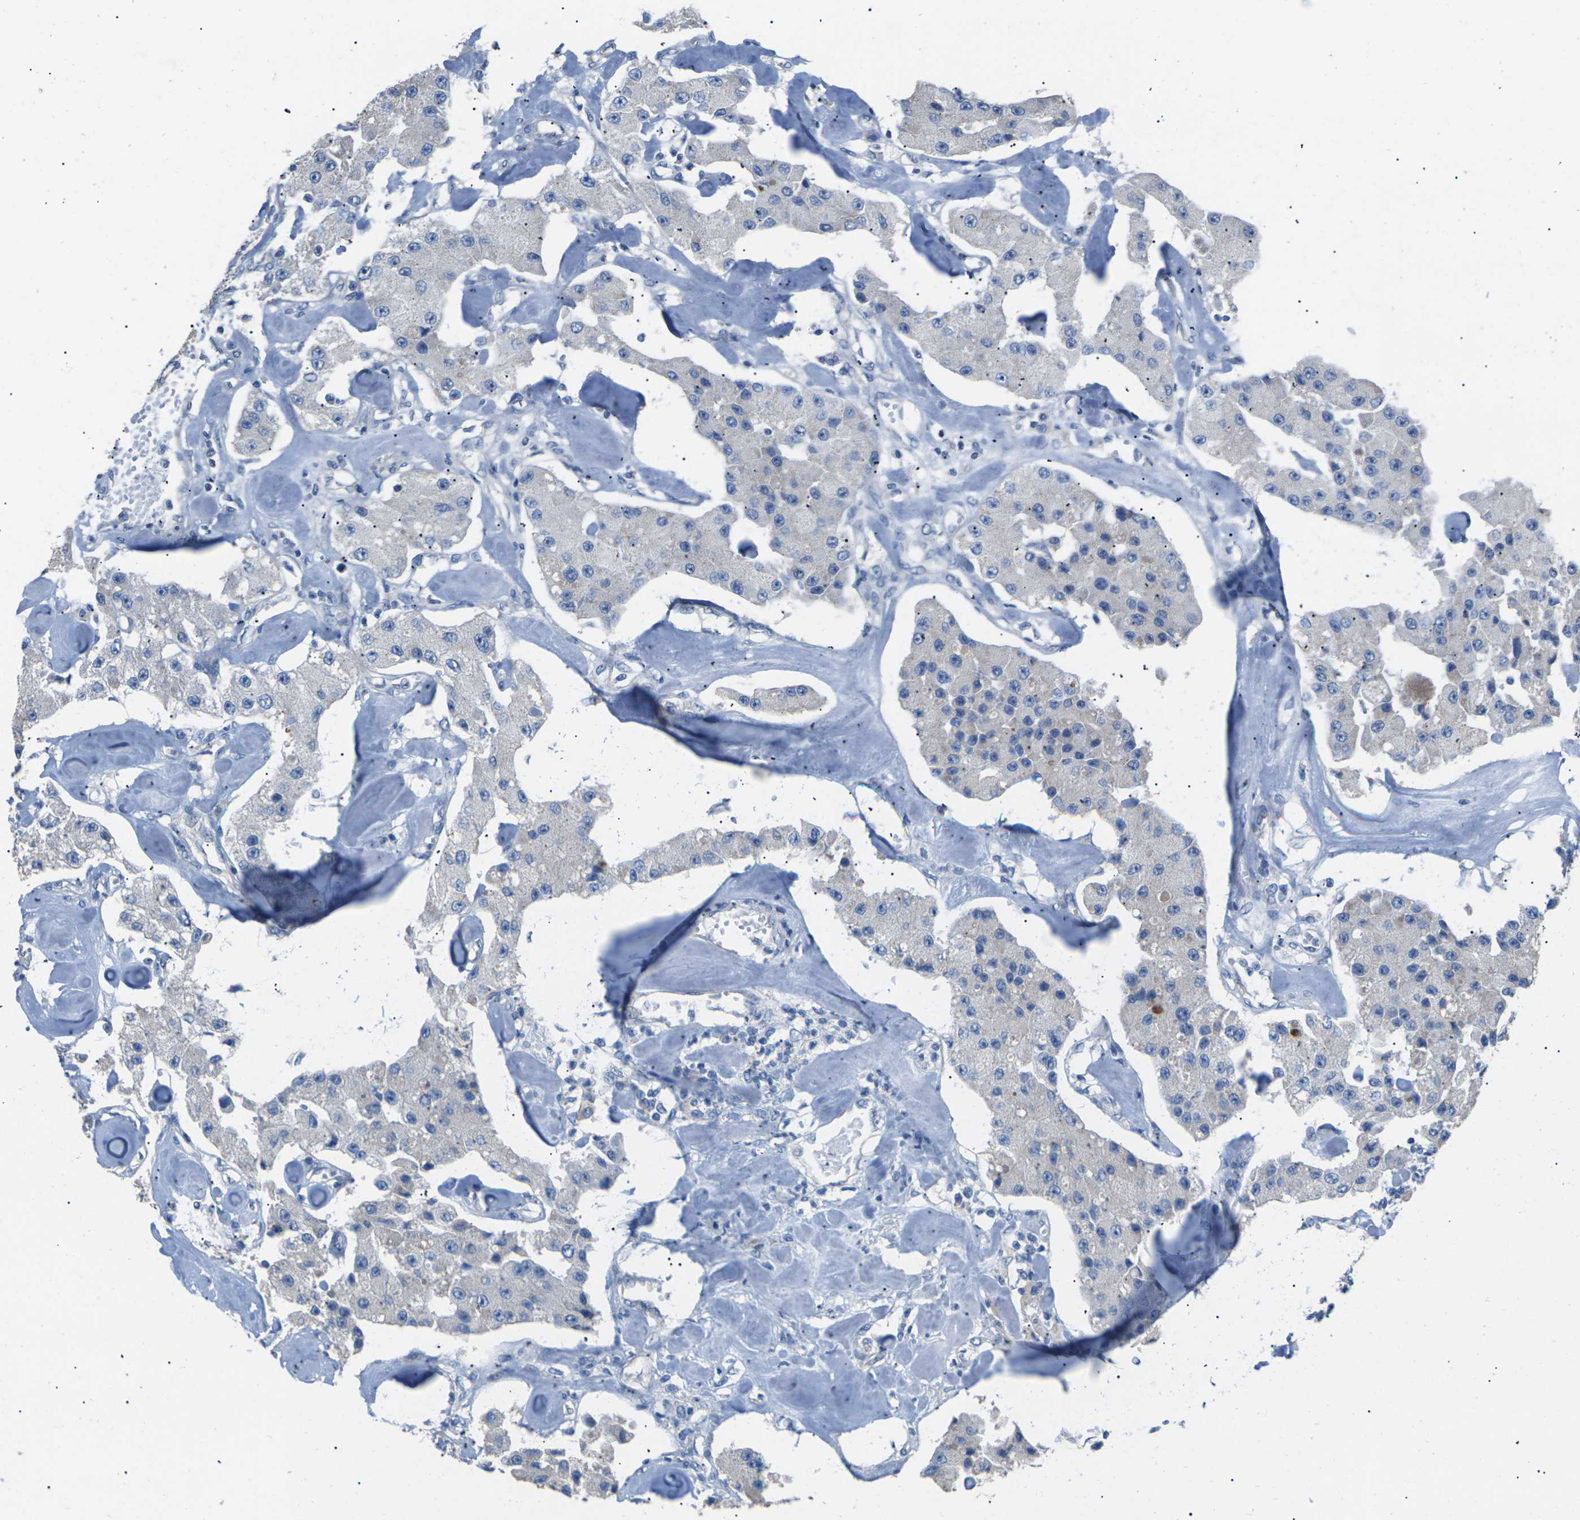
{"staining": {"intensity": "negative", "quantity": "none", "location": "none"}, "tissue": "carcinoid", "cell_type": "Tumor cells", "image_type": "cancer", "snomed": [{"axis": "morphology", "description": "Carcinoid, malignant, NOS"}, {"axis": "topography", "description": "Pancreas"}], "caption": "An immunohistochemistry micrograph of malignant carcinoid is shown. There is no staining in tumor cells of malignant carcinoid.", "gene": "KLHDC8B", "patient": {"sex": "male", "age": 41}}